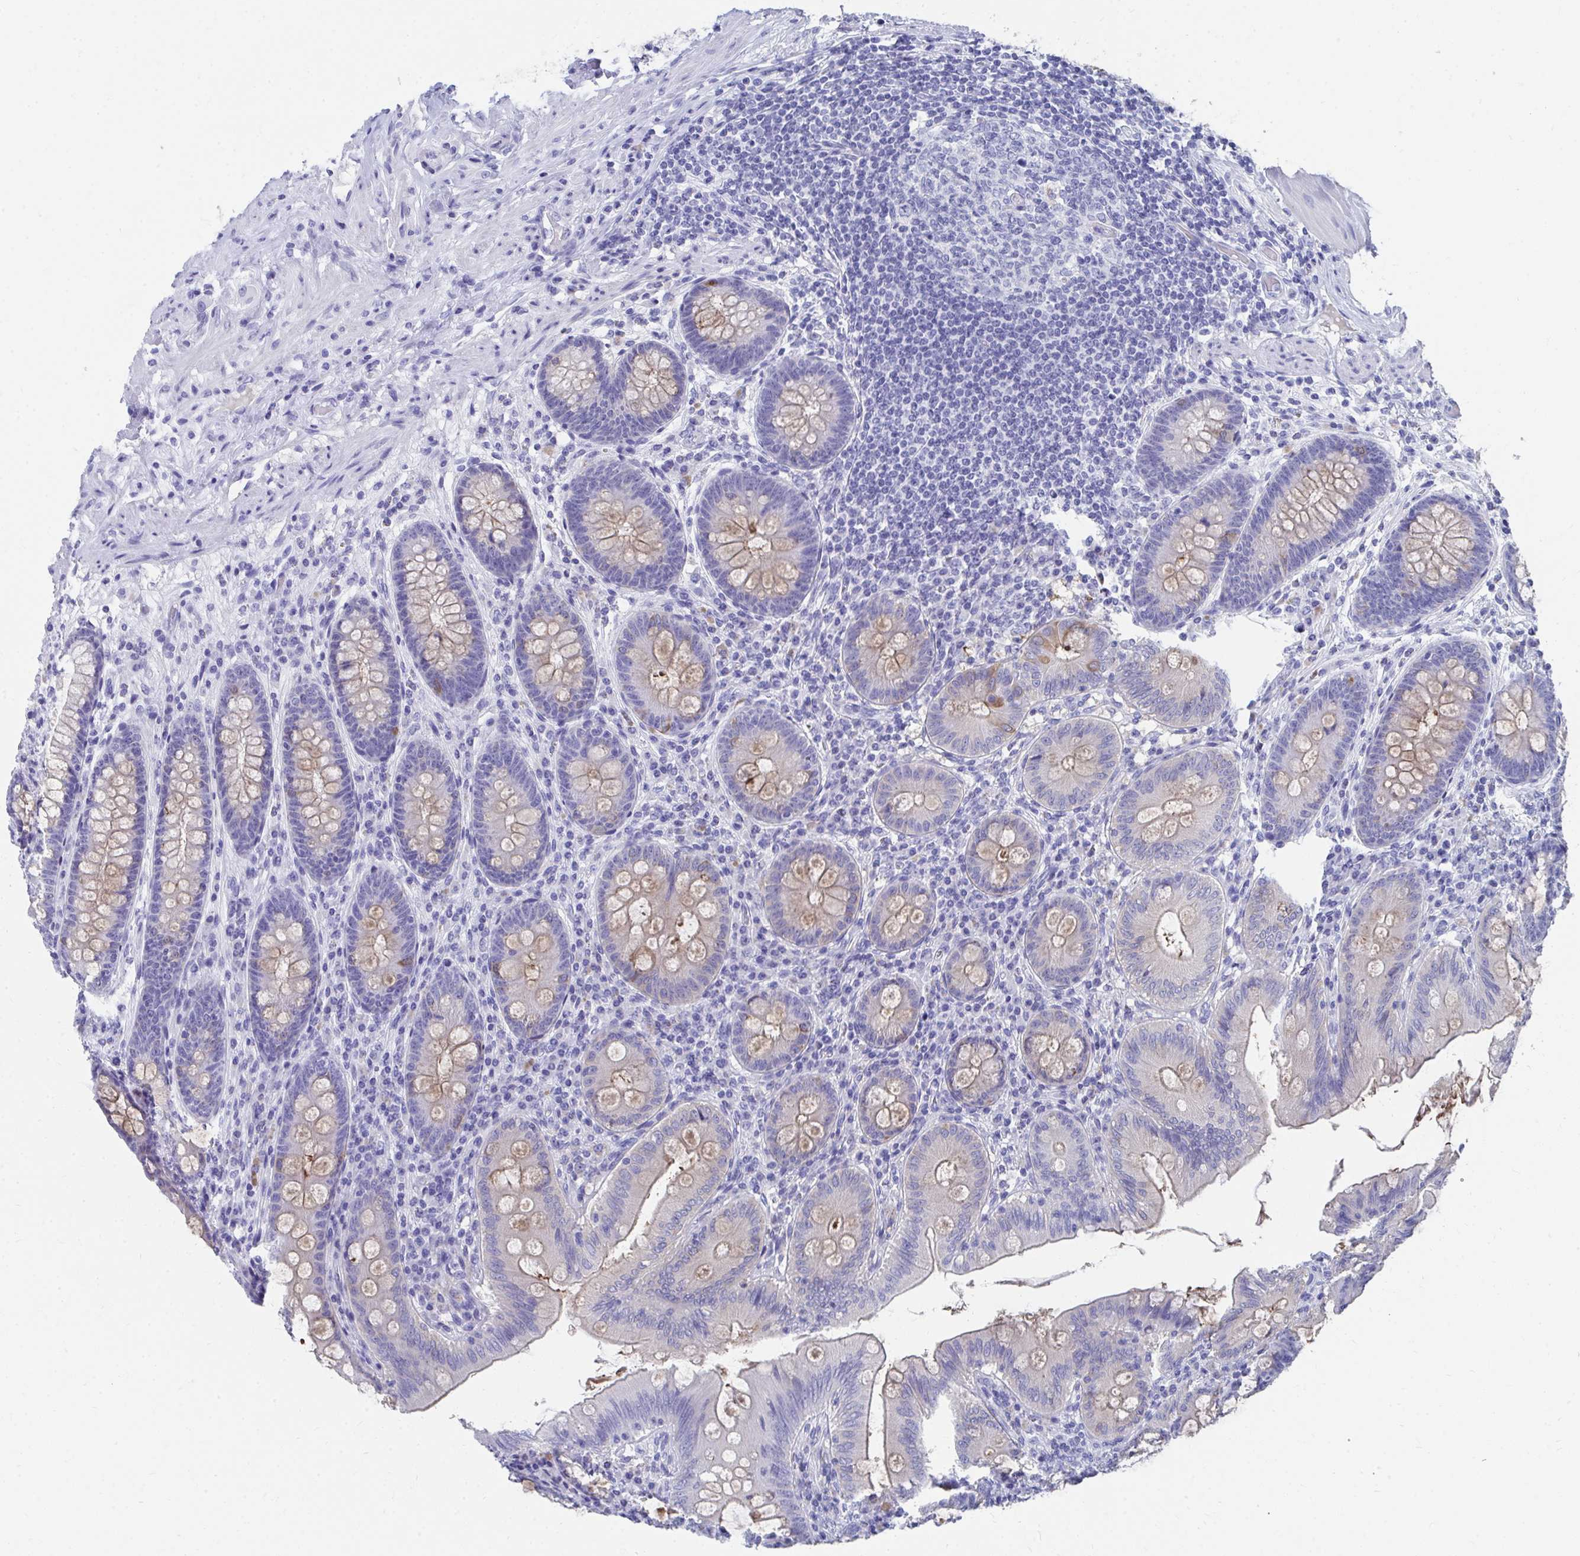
{"staining": {"intensity": "weak", "quantity": "<25%", "location": "cytoplasmic/membranous"}, "tissue": "appendix", "cell_type": "Glandular cells", "image_type": "normal", "snomed": [{"axis": "morphology", "description": "Normal tissue, NOS"}, {"axis": "topography", "description": "Appendix"}], "caption": "Appendix was stained to show a protein in brown. There is no significant expression in glandular cells. Brightfield microscopy of immunohistochemistry stained with DAB (3,3'-diaminobenzidine) (brown) and hematoxylin (blue), captured at high magnification.", "gene": "HGD", "patient": {"sex": "male", "age": 71}}